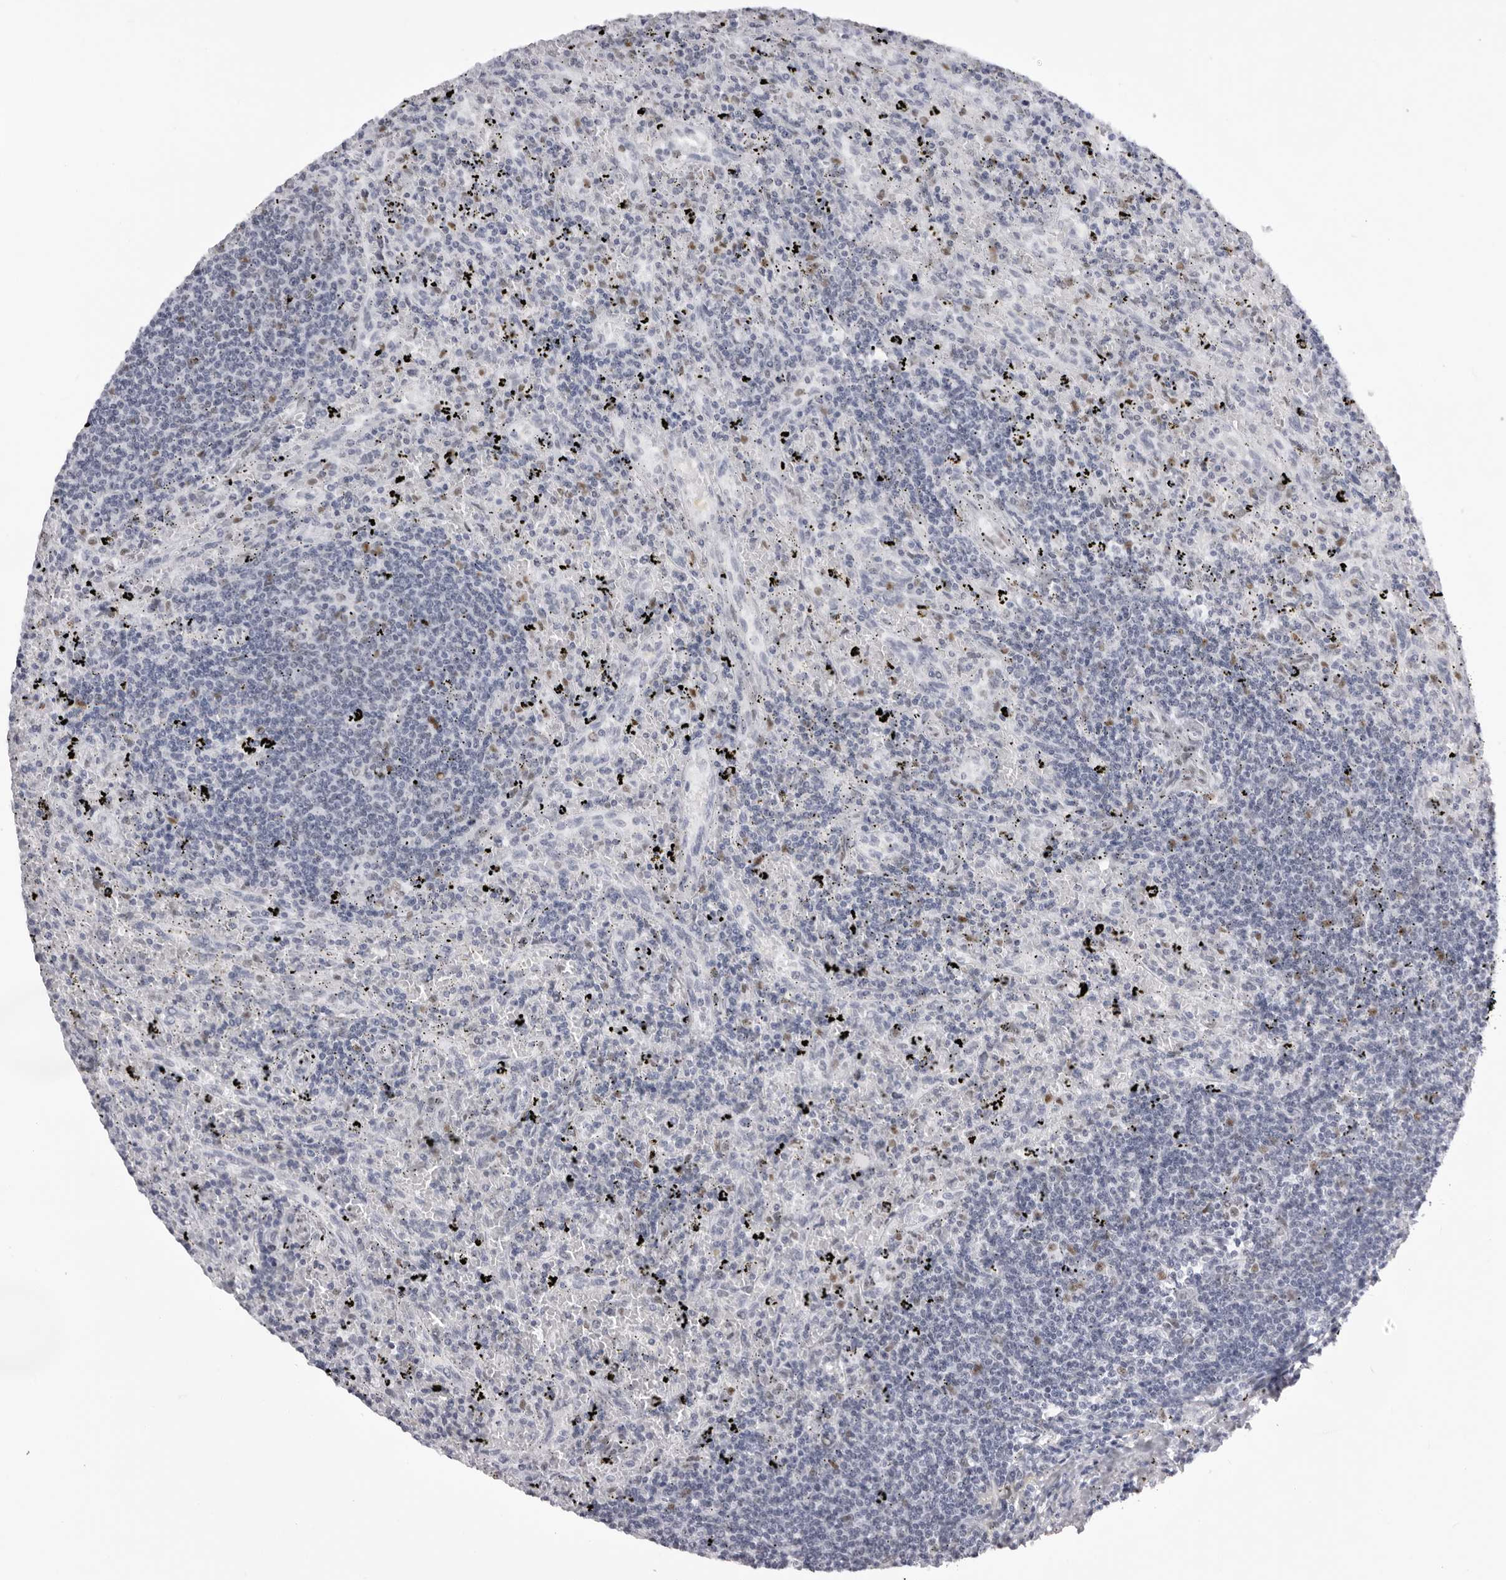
{"staining": {"intensity": "negative", "quantity": "none", "location": "none"}, "tissue": "lymphoma", "cell_type": "Tumor cells", "image_type": "cancer", "snomed": [{"axis": "morphology", "description": "Malignant lymphoma, non-Hodgkin's type, Low grade"}, {"axis": "topography", "description": "Spleen"}], "caption": "A micrograph of human malignant lymphoma, non-Hodgkin's type (low-grade) is negative for staining in tumor cells.", "gene": "IRF2BP2", "patient": {"sex": "male", "age": 76}}